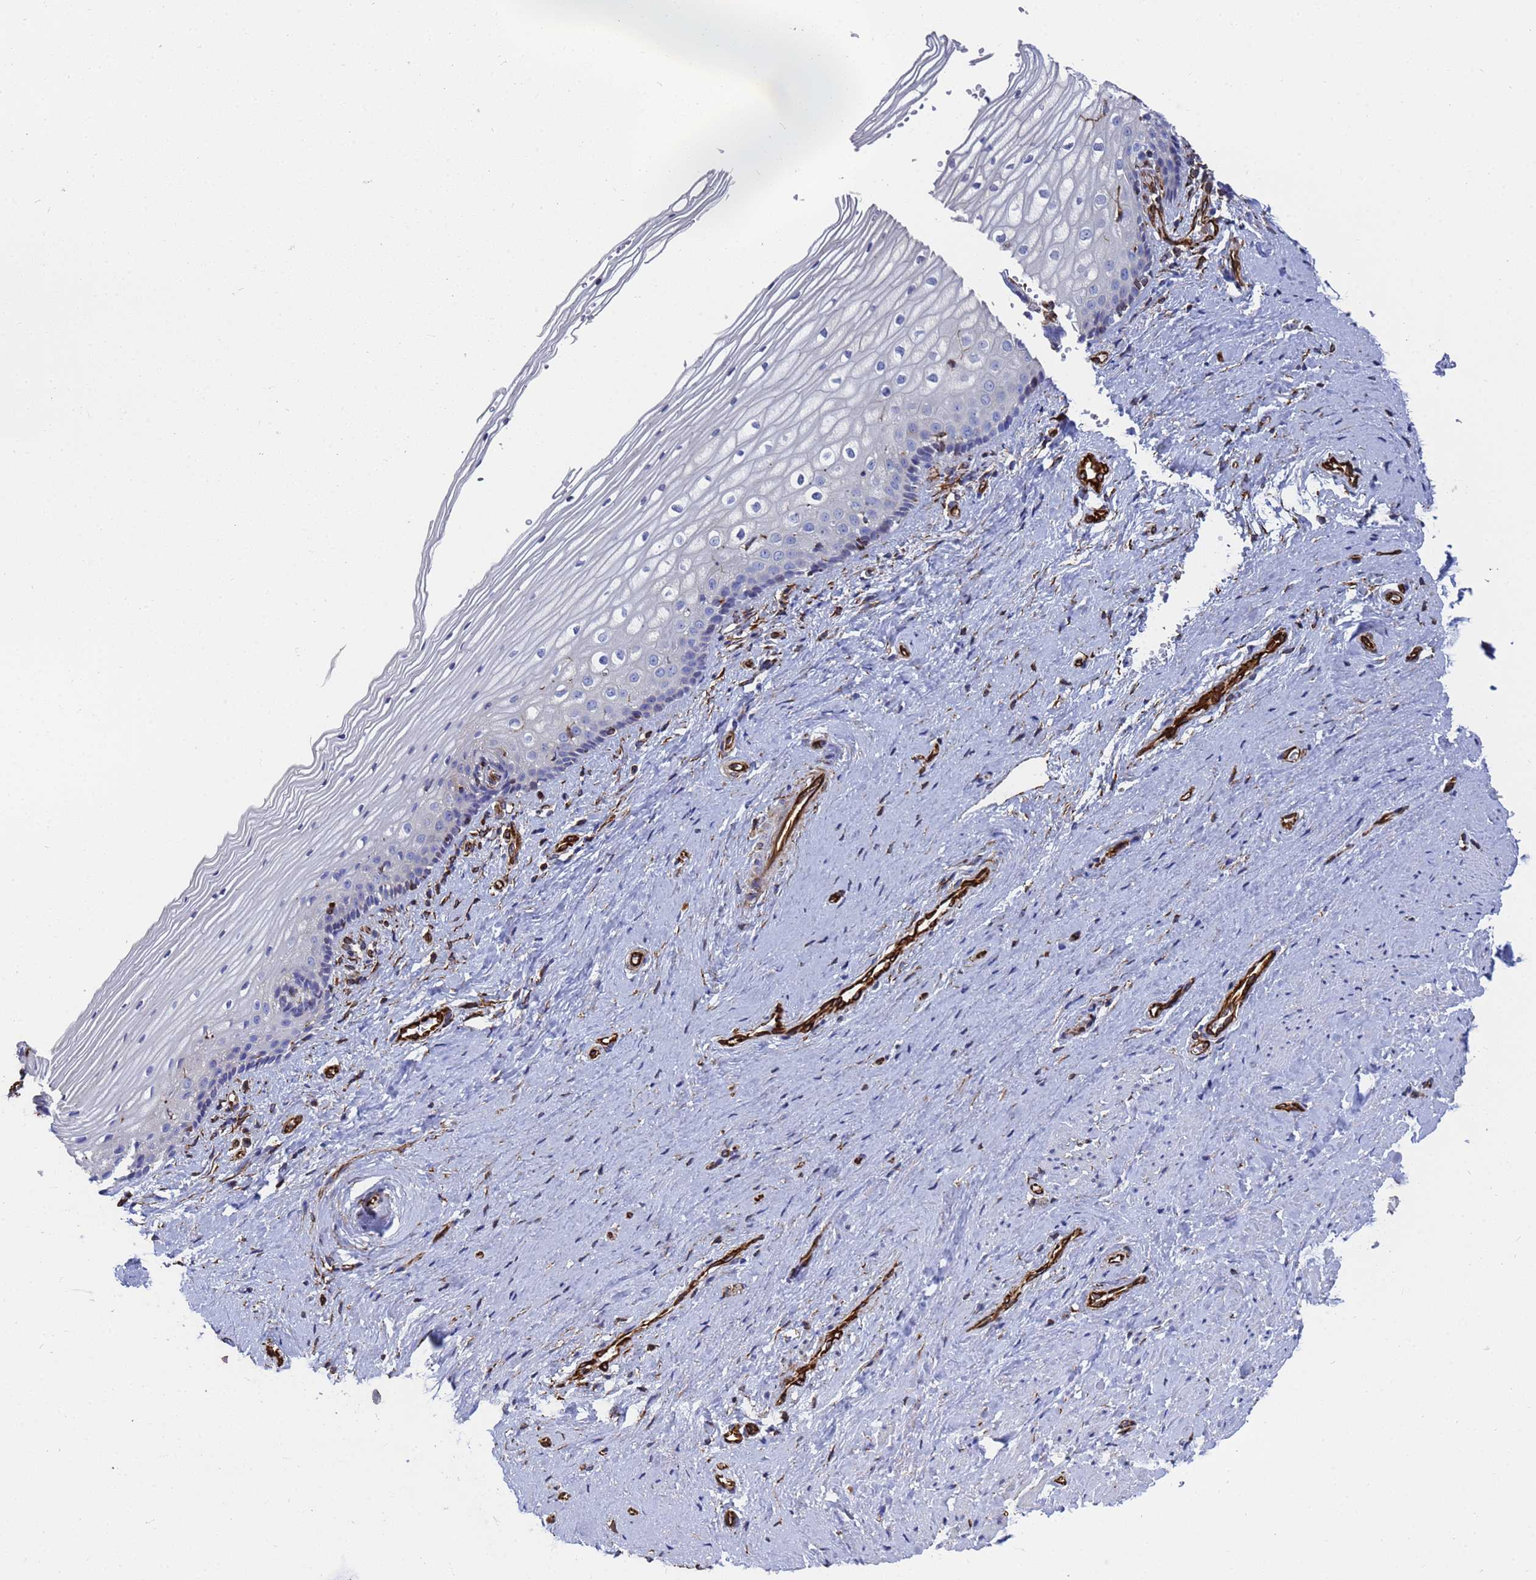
{"staining": {"intensity": "negative", "quantity": "none", "location": "none"}, "tissue": "vagina", "cell_type": "Squamous epithelial cells", "image_type": "normal", "snomed": [{"axis": "morphology", "description": "Normal tissue, NOS"}, {"axis": "topography", "description": "Vagina"}], "caption": "This is a histopathology image of immunohistochemistry (IHC) staining of benign vagina, which shows no expression in squamous epithelial cells.", "gene": "SYT13", "patient": {"sex": "female", "age": 46}}